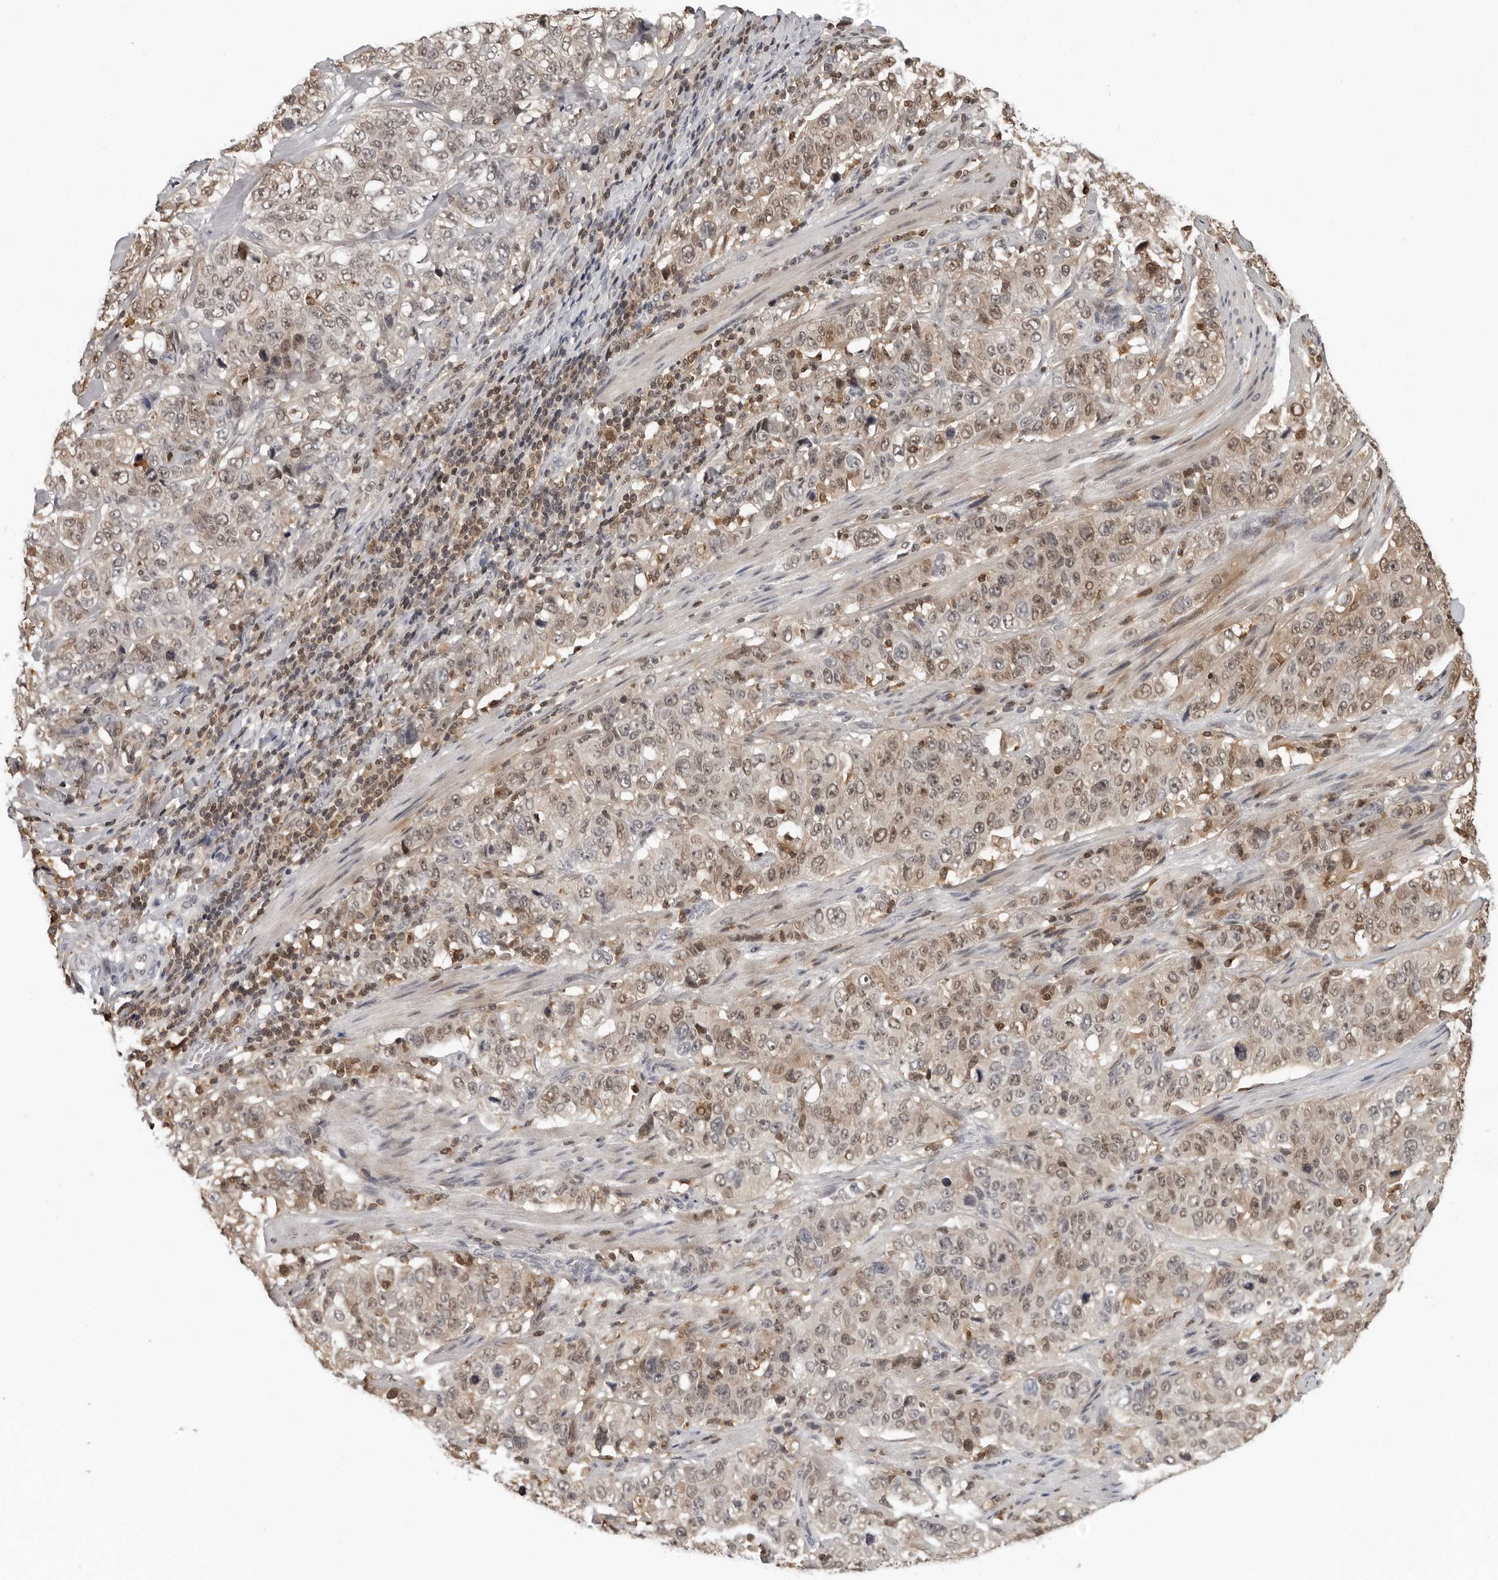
{"staining": {"intensity": "weak", "quantity": "25%-75%", "location": "cytoplasmic/membranous,nuclear"}, "tissue": "stomach cancer", "cell_type": "Tumor cells", "image_type": "cancer", "snomed": [{"axis": "morphology", "description": "Adenocarcinoma, NOS"}, {"axis": "topography", "description": "Stomach"}], "caption": "This micrograph displays IHC staining of human stomach adenocarcinoma, with low weak cytoplasmic/membranous and nuclear staining in approximately 25%-75% of tumor cells.", "gene": "HSPH1", "patient": {"sex": "male", "age": 48}}